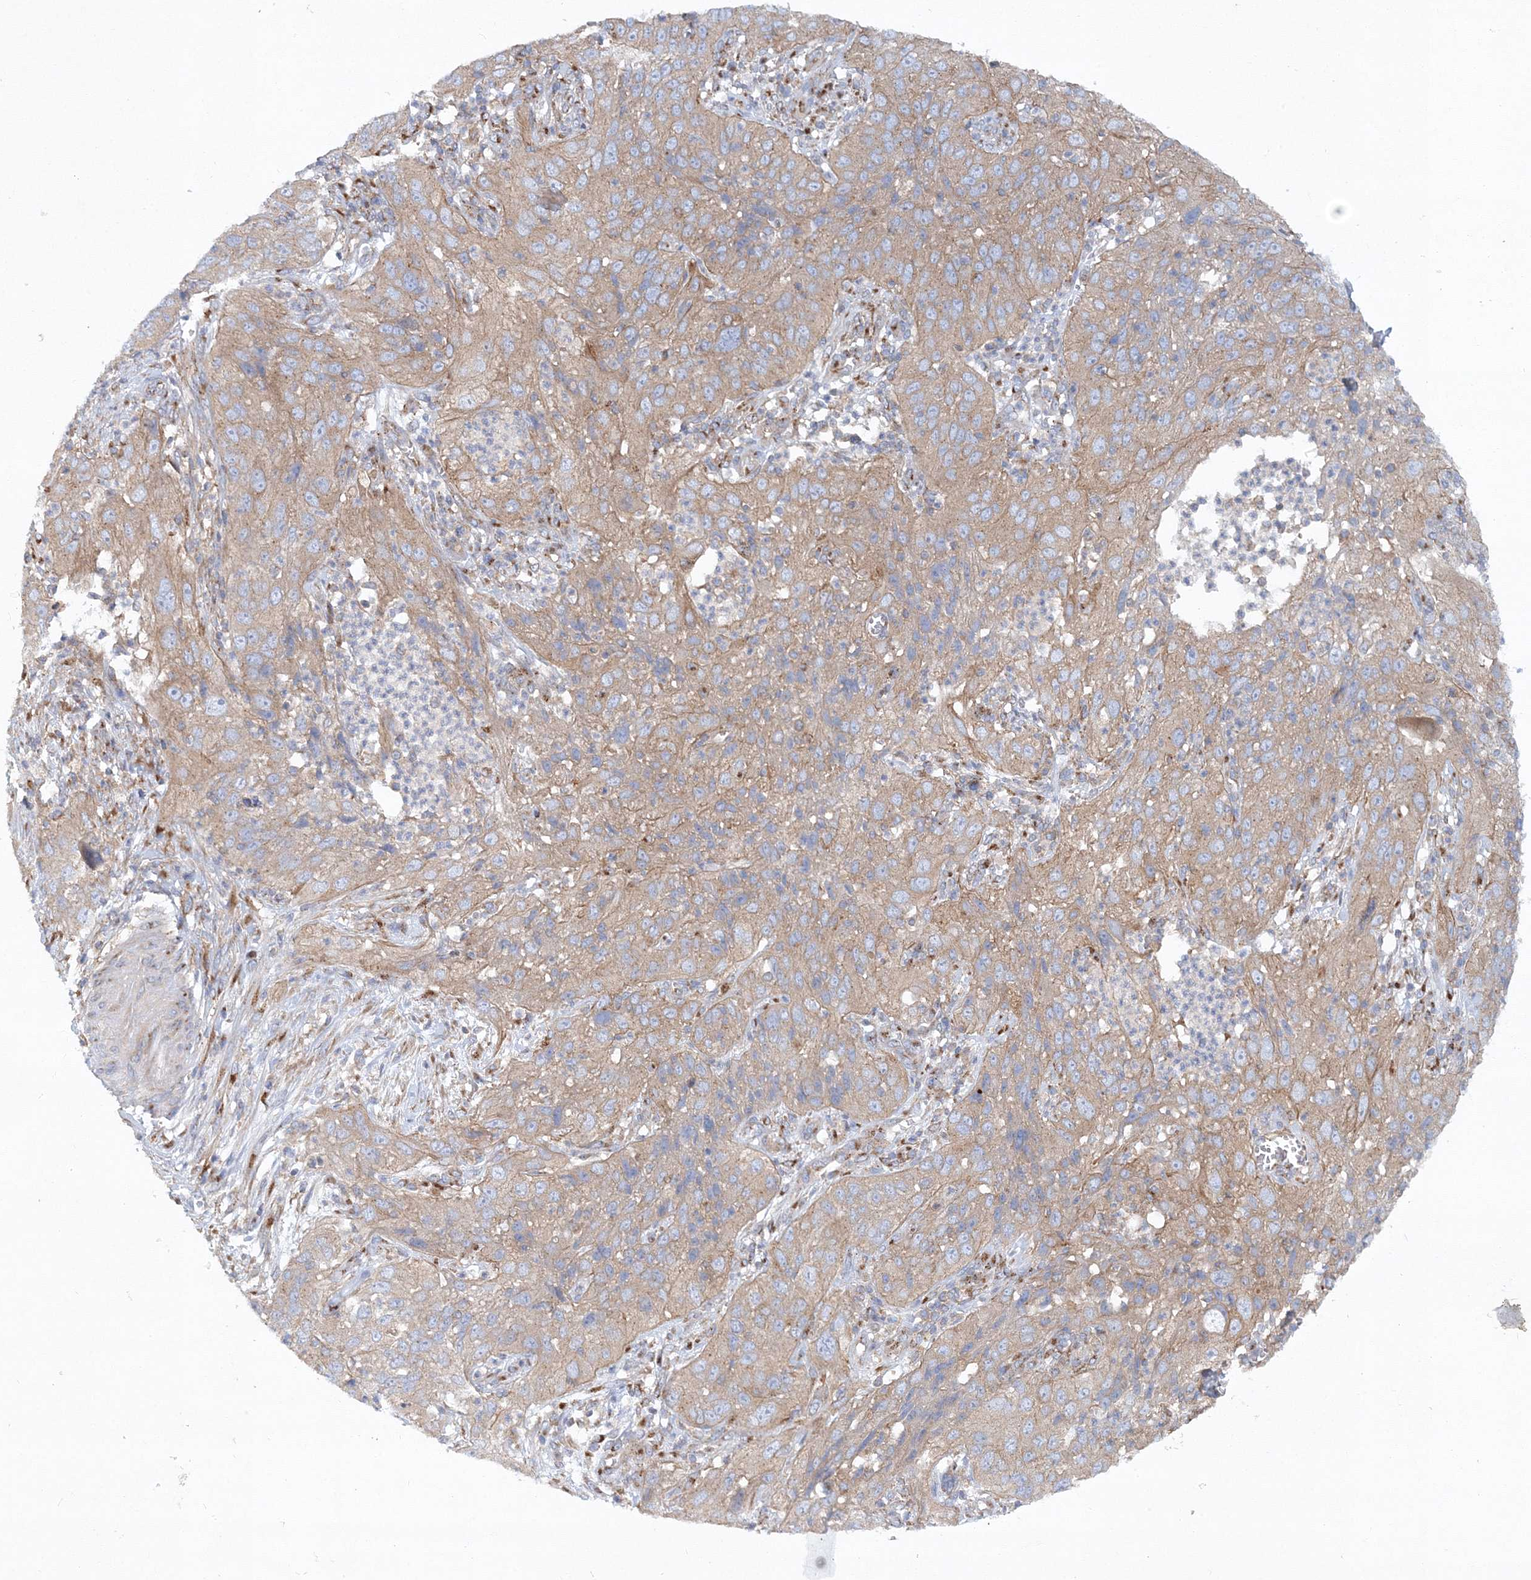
{"staining": {"intensity": "moderate", "quantity": ">75%", "location": "cytoplasmic/membranous"}, "tissue": "cervical cancer", "cell_type": "Tumor cells", "image_type": "cancer", "snomed": [{"axis": "morphology", "description": "Squamous cell carcinoma, NOS"}, {"axis": "topography", "description": "Cervix"}], "caption": "Approximately >75% of tumor cells in human squamous cell carcinoma (cervical) exhibit moderate cytoplasmic/membranous protein expression as visualized by brown immunohistochemical staining.", "gene": "SEC23IP", "patient": {"sex": "female", "age": 32}}